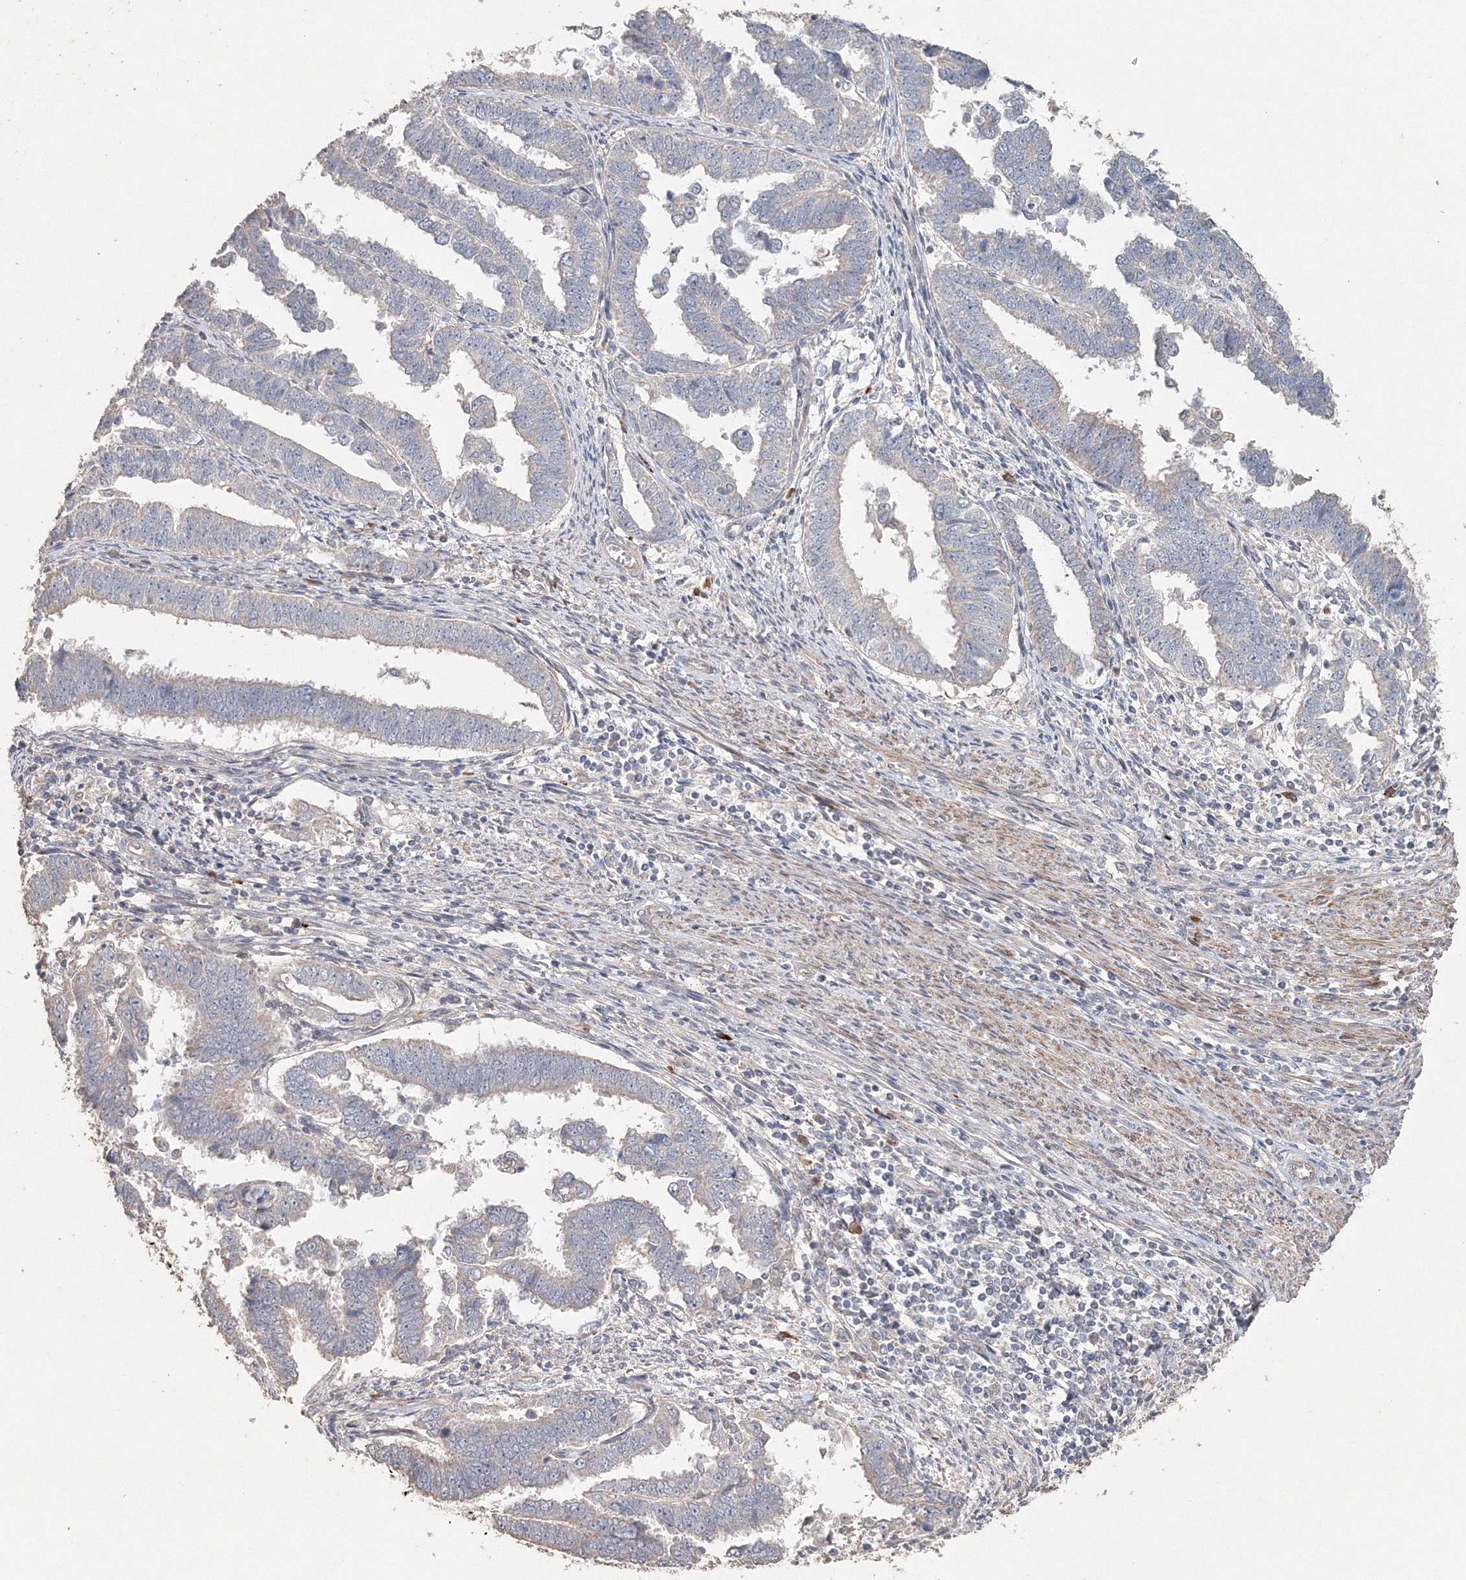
{"staining": {"intensity": "negative", "quantity": "none", "location": "none"}, "tissue": "endometrial cancer", "cell_type": "Tumor cells", "image_type": "cancer", "snomed": [{"axis": "morphology", "description": "Adenocarcinoma, NOS"}, {"axis": "topography", "description": "Endometrium"}], "caption": "High magnification brightfield microscopy of endometrial cancer (adenocarcinoma) stained with DAB (brown) and counterstained with hematoxylin (blue): tumor cells show no significant staining. (Stains: DAB (3,3'-diaminobenzidine) immunohistochemistry (IHC) with hematoxylin counter stain, Microscopy: brightfield microscopy at high magnification).", "gene": "NALF2", "patient": {"sex": "female", "age": 75}}